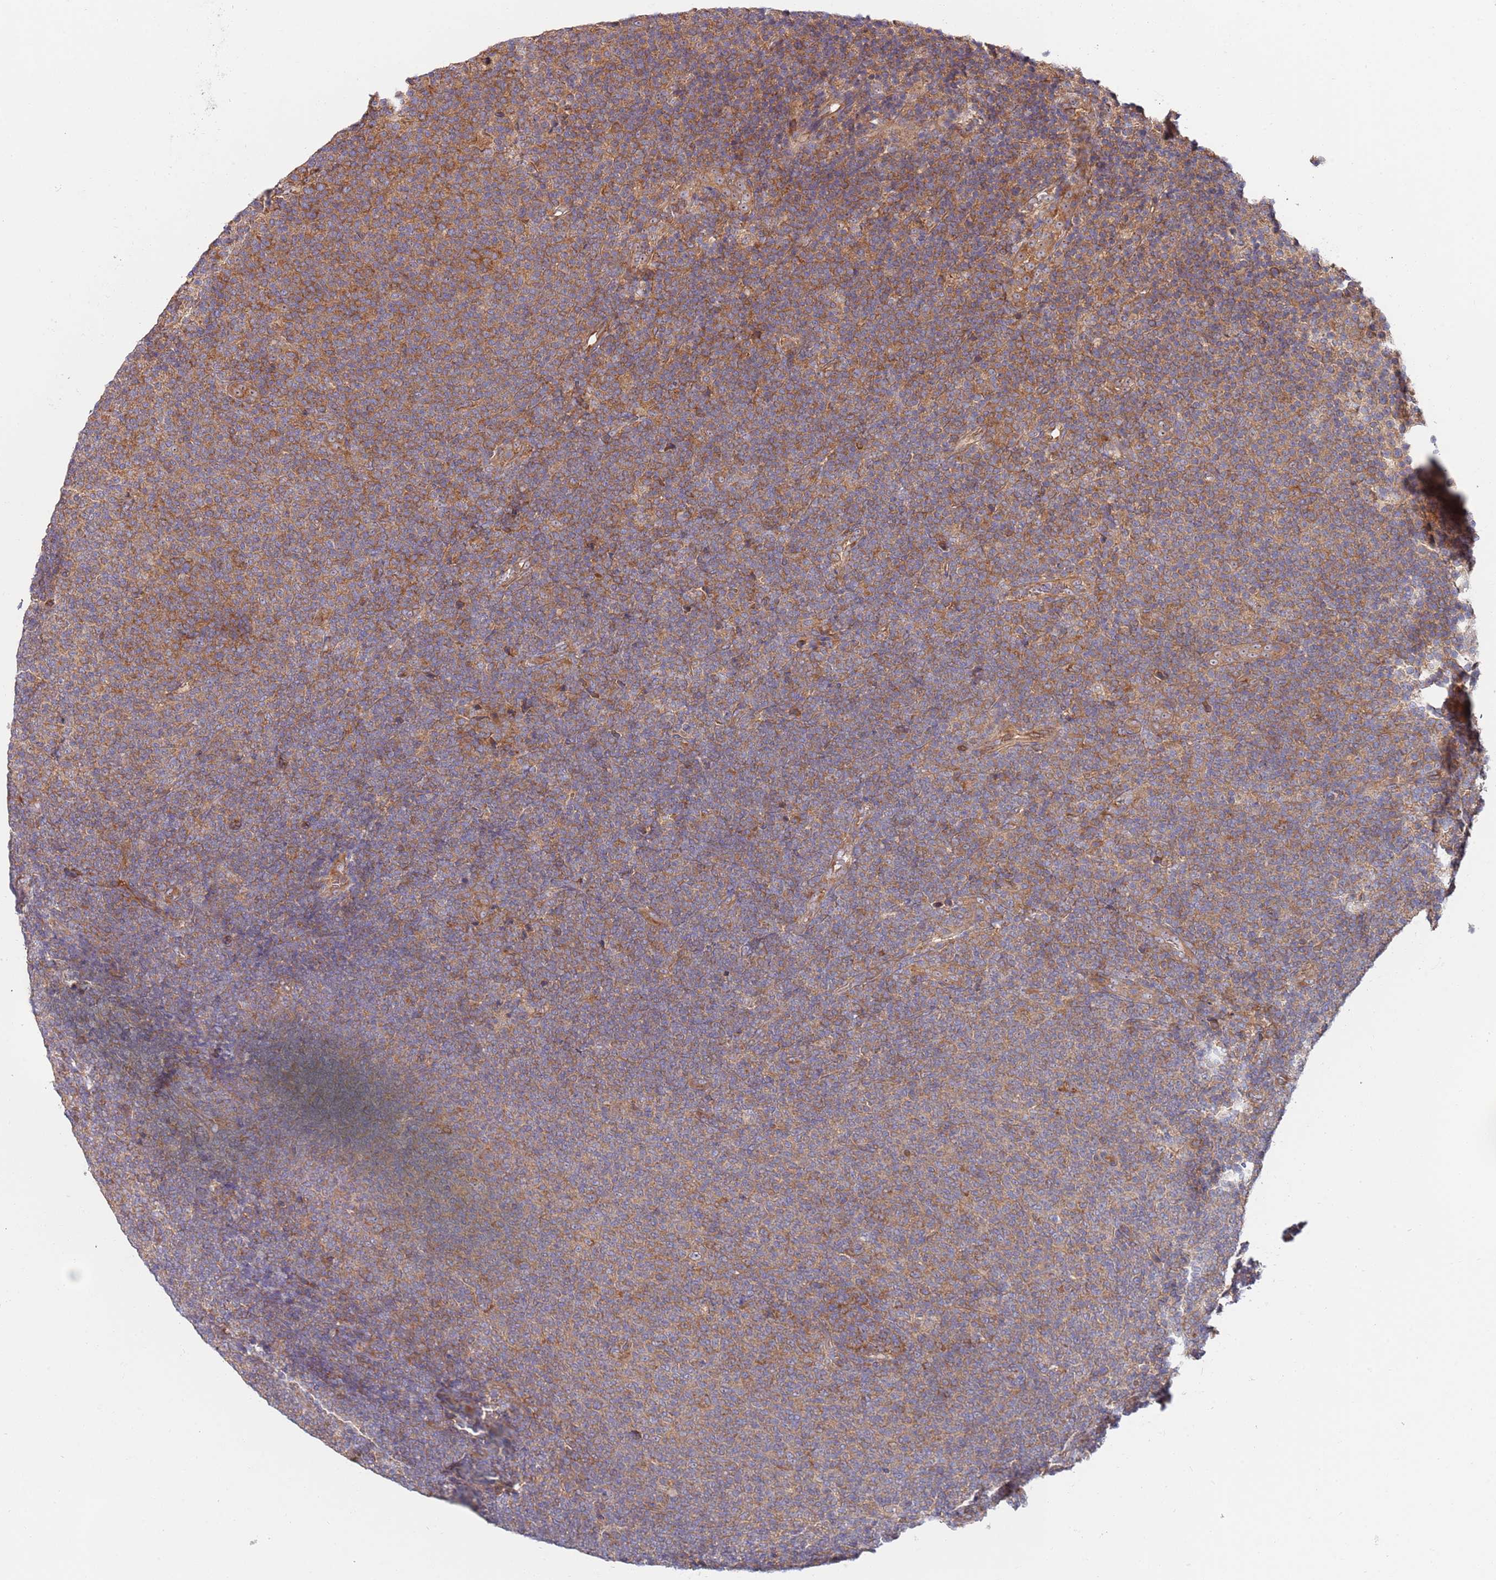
{"staining": {"intensity": "moderate", "quantity": "25%-75%", "location": "cytoplasmic/membranous"}, "tissue": "lymphoma", "cell_type": "Tumor cells", "image_type": "cancer", "snomed": [{"axis": "morphology", "description": "Malignant lymphoma, non-Hodgkin's type, Low grade"}, {"axis": "topography", "description": "Lymph node"}], "caption": "Approximately 25%-75% of tumor cells in lymphoma display moderate cytoplasmic/membranous protein expression as visualized by brown immunohistochemical staining.", "gene": "EIF3F", "patient": {"sex": "male", "age": 66}}